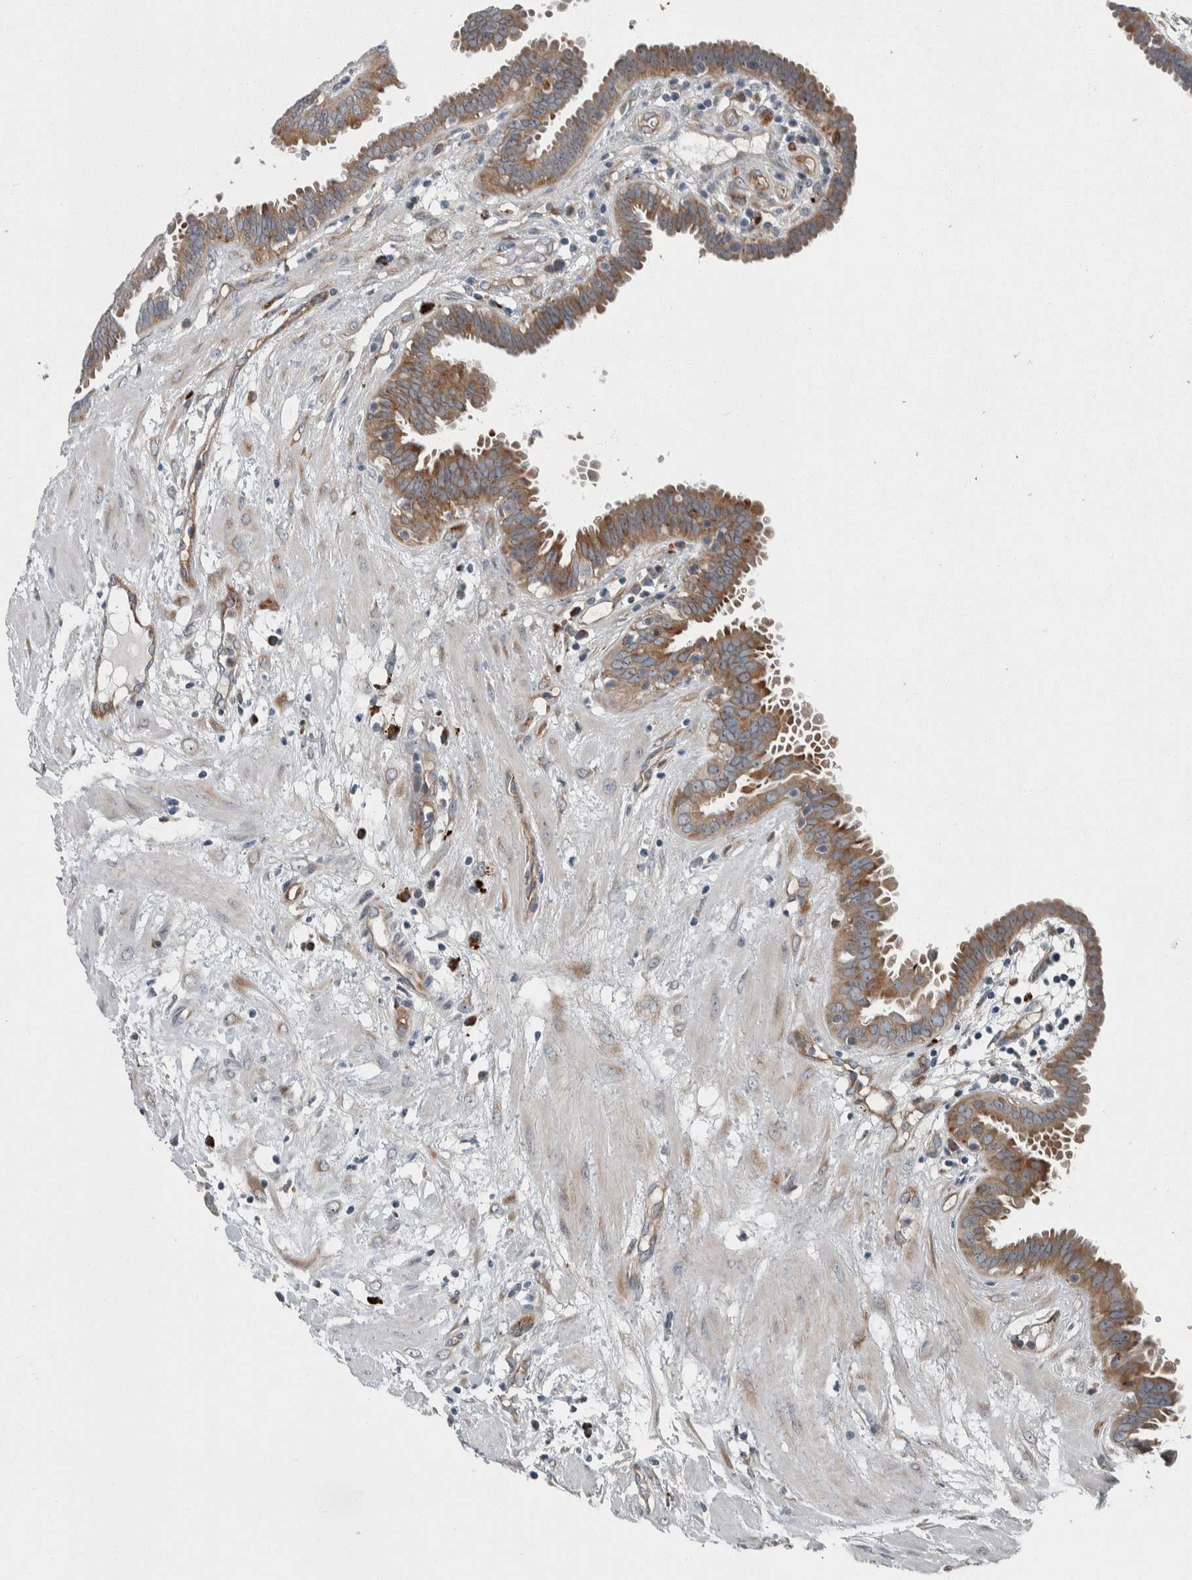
{"staining": {"intensity": "strong", "quantity": "25%-75%", "location": "cytoplasmic/membranous"}, "tissue": "fallopian tube", "cell_type": "Glandular cells", "image_type": "normal", "snomed": [{"axis": "morphology", "description": "Normal tissue, NOS"}, {"axis": "topography", "description": "Fallopian tube"}, {"axis": "topography", "description": "Placenta"}], "caption": "Protein expression analysis of unremarkable fallopian tube displays strong cytoplasmic/membranous staining in about 25%-75% of glandular cells. (Stains: DAB (3,3'-diaminobenzidine) in brown, nuclei in blue, Microscopy: brightfield microscopy at high magnification).", "gene": "USP25", "patient": {"sex": "female", "age": 32}}